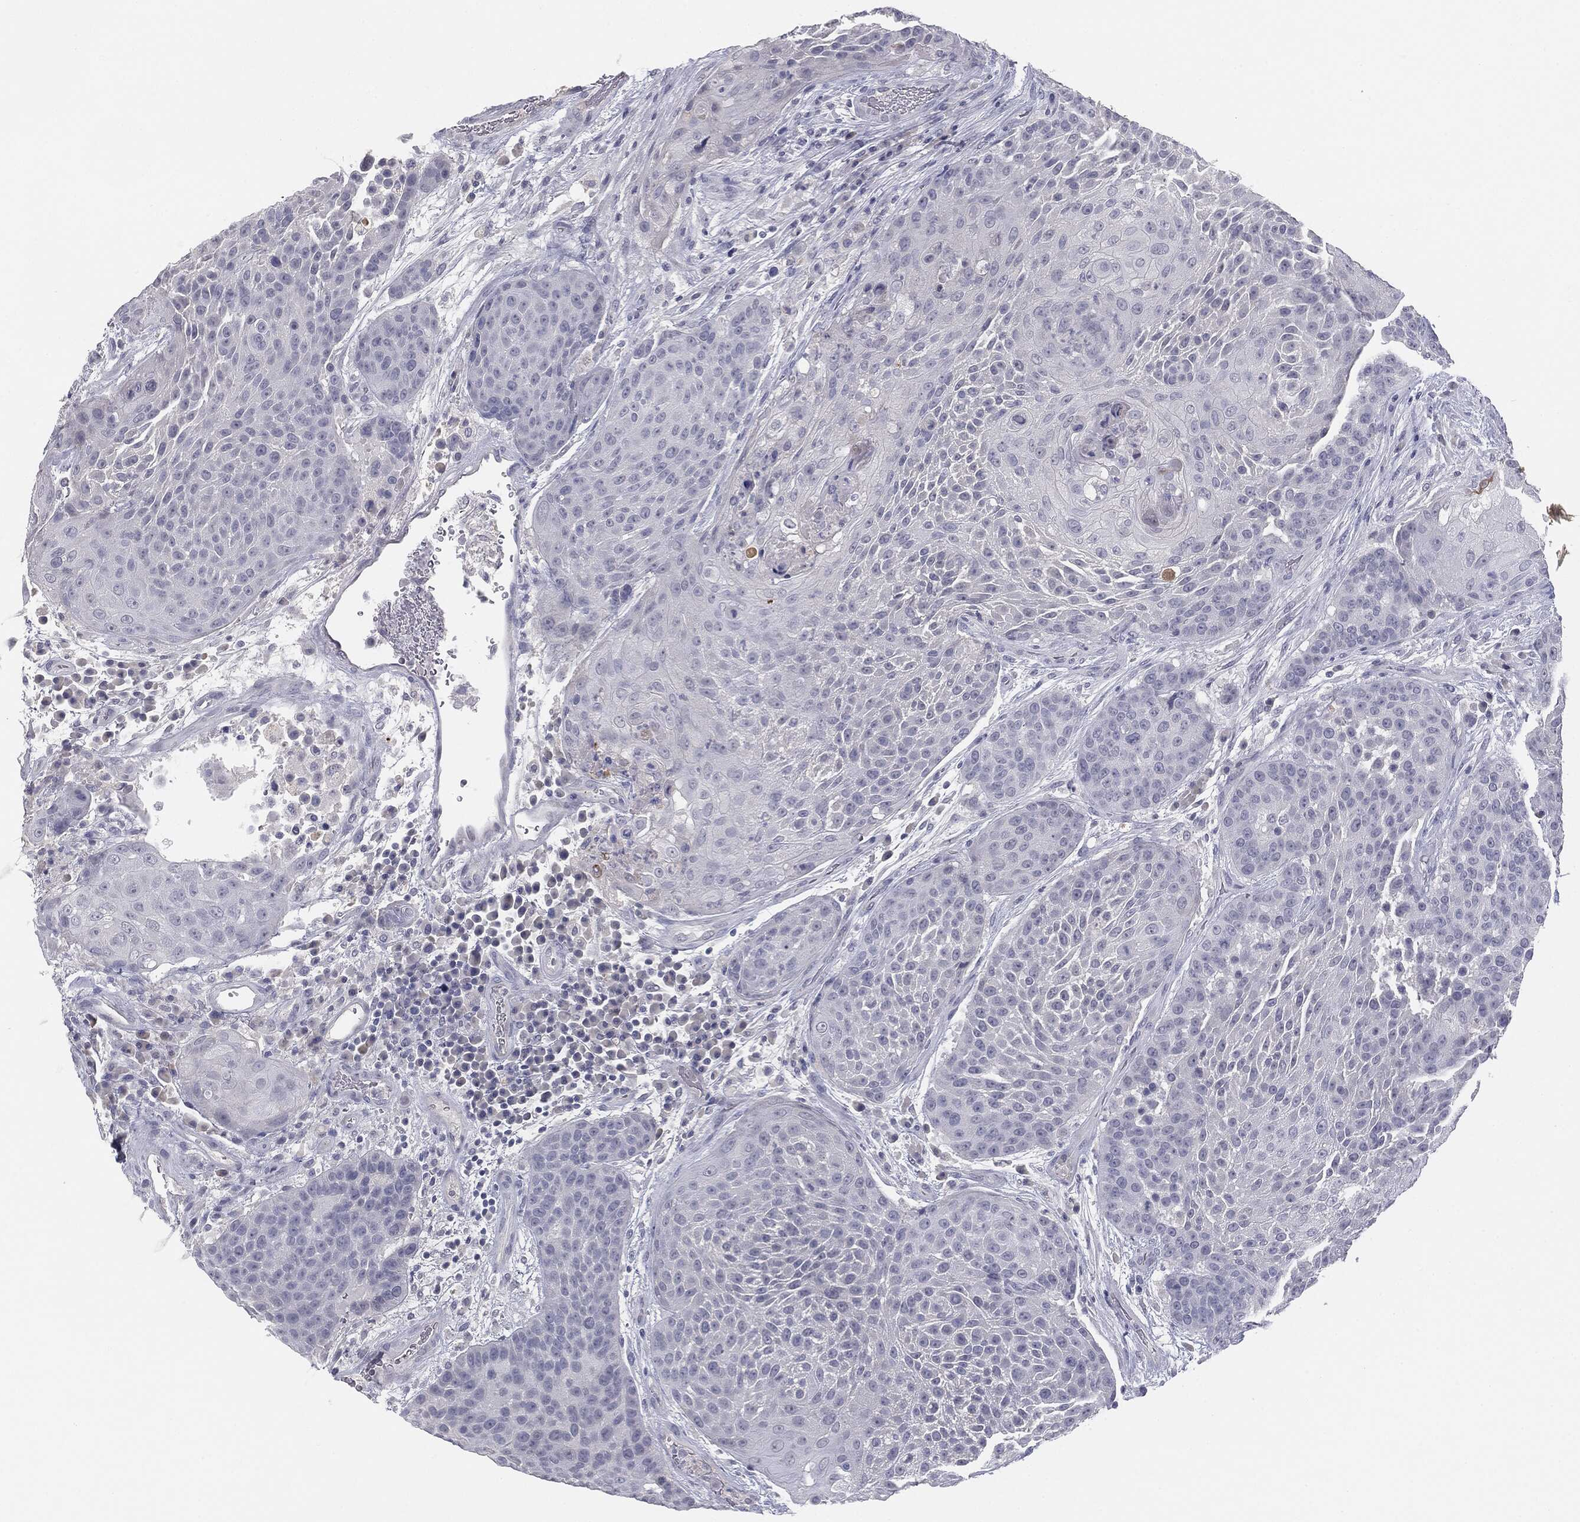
{"staining": {"intensity": "negative", "quantity": "none", "location": "none"}, "tissue": "urothelial cancer", "cell_type": "Tumor cells", "image_type": "cancer", "snomed": [{"axis": "morphology", "description": "Urothelial carcinoma, High grade"}, {"axis": "topography", "description": "Urinary bladder"}], "caption": "This is an IHC image of high-grade urothelial carcinoma. There is no staining in tumor cells.", "gene": "MUC1", "patient": {"sex": "female", "age": 63}}